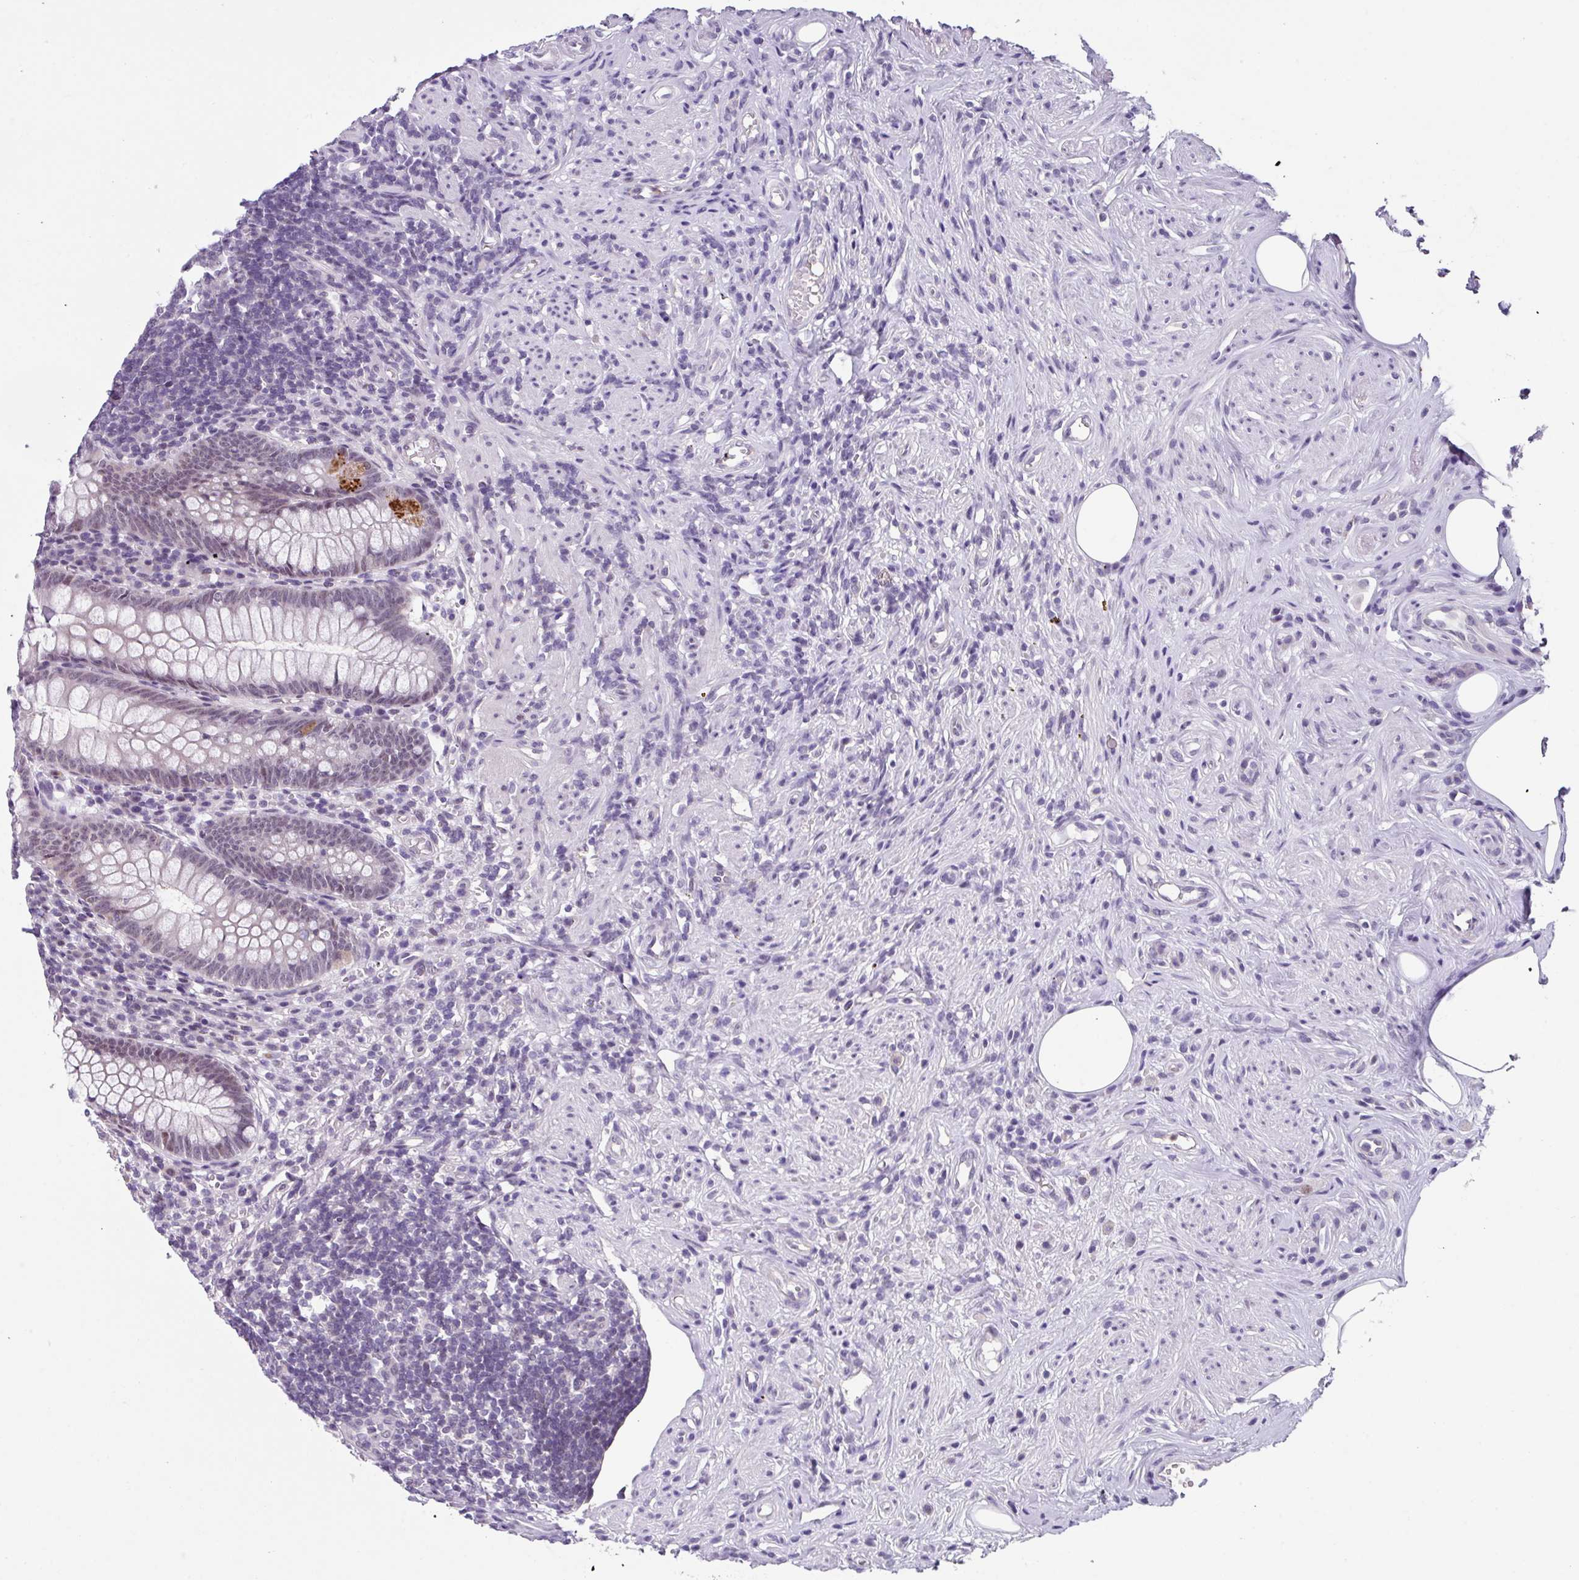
{"staining": {"intensity": "strong", "quantity": "<25%", "location": "cytoplasmic/membranous"}, "tissue": "appendix", "cell_type": "Glandular cells", "image_type": "normal", "snomed": [{"axis": "morphology", "description": "Normal tissue, NOS"}, {"axis": "topography", "description": "Appendix"}], "caption": "High-power microscopy captured an immunohistochemistry (IHC) histopathology image of benign appendix, revealing strong cytoplasmic/membranous staining in approximately <25% of glandular cells.", "gene": "ZFP3", "patient": {"sex": "female", "age": 56}}